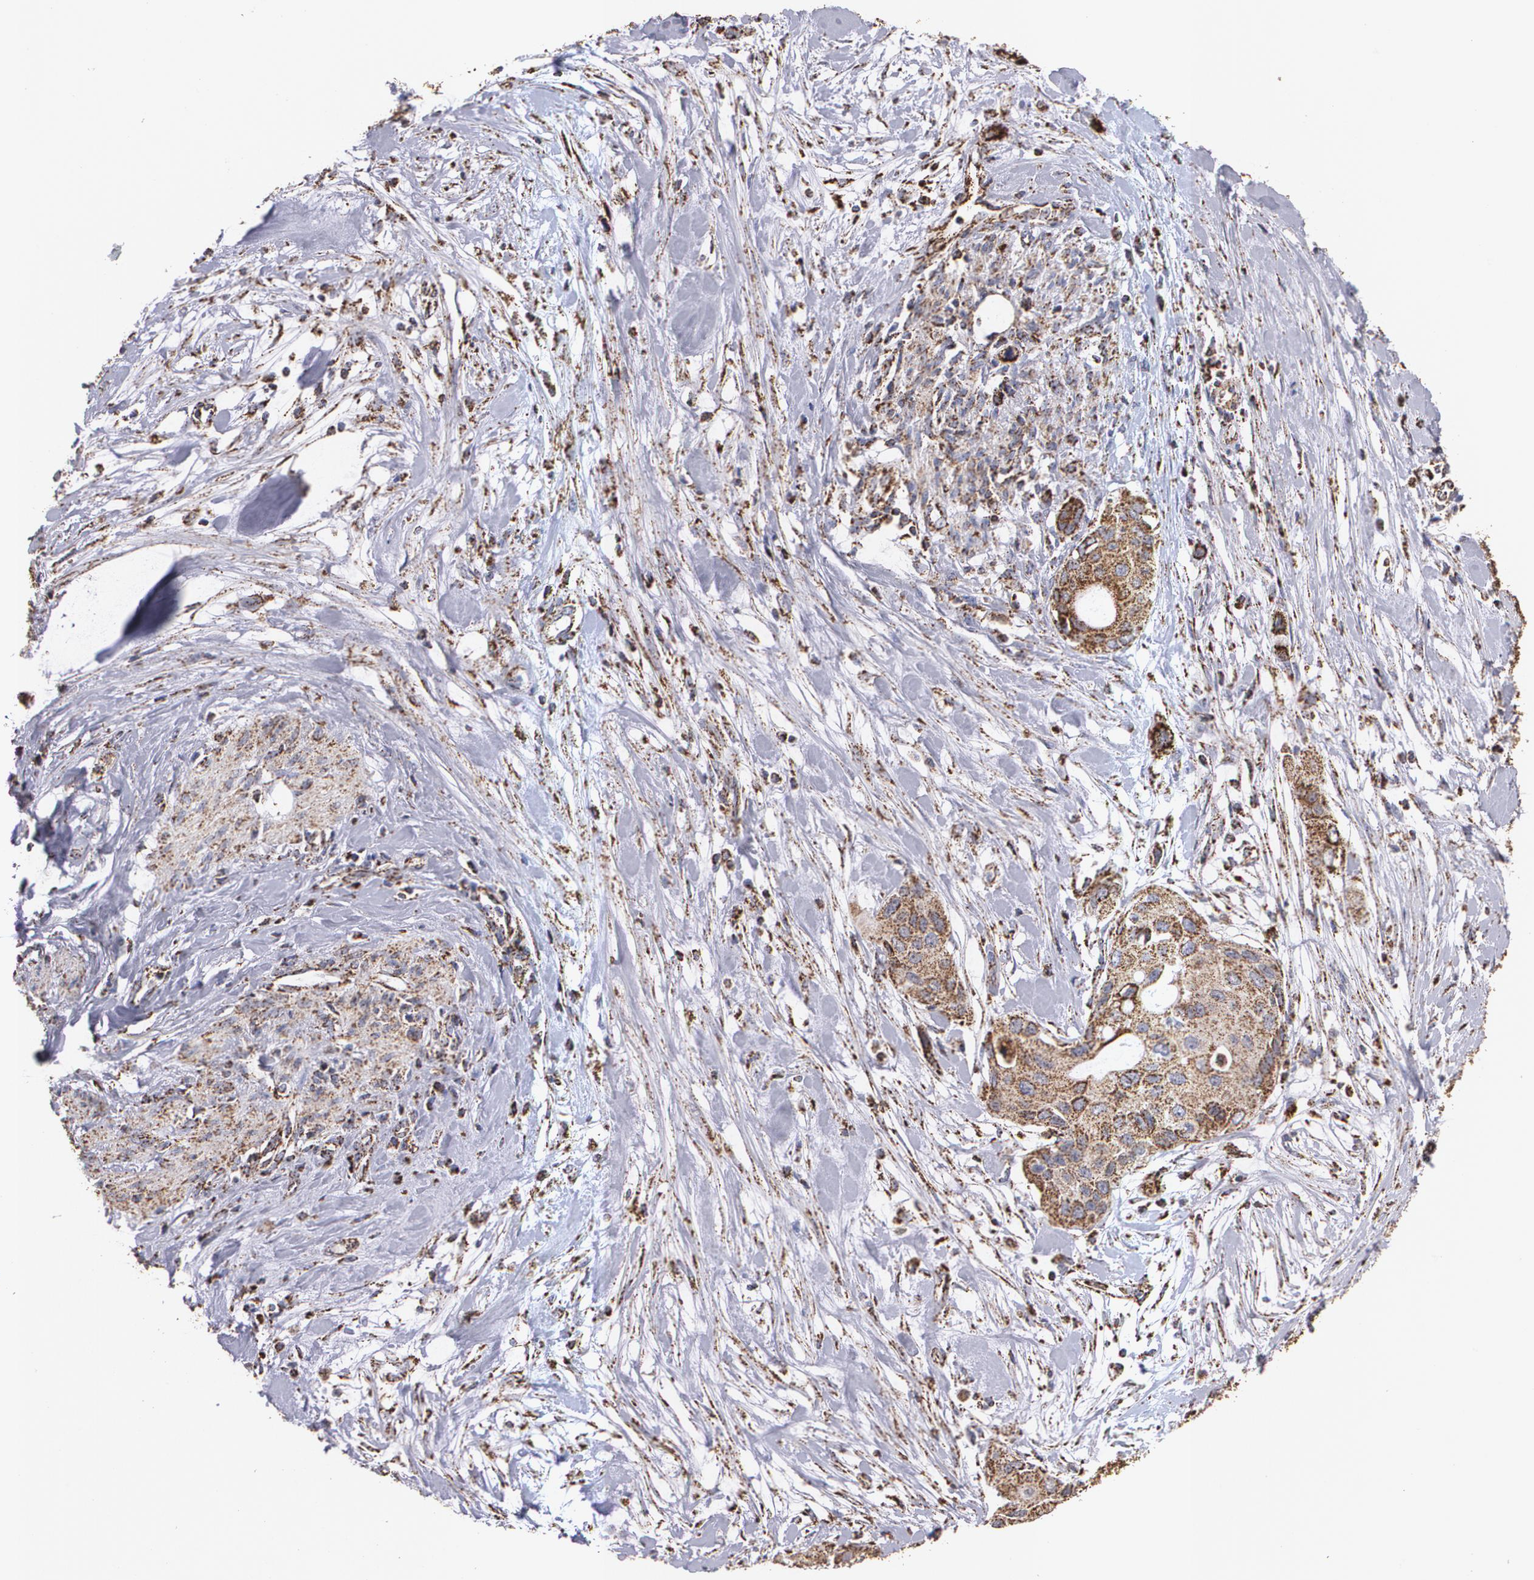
{"staining": {"intensity": "moderate", "quantity": ">75%", "location": "cytoplasmic/membranous"}, "tissue": "pancreatic cancer", "cell_type": "Tumor cells", "image_type": "cancer", "snomed": [{"axis": "morphology", "description": "Adenocarcinoma, NOS"}, {"axis": "topography", "description": "Pancreas"}], "caption": "Protein expression analysis of human pancreatic cancer reveals moderate cytoplasmic/membranous expression in approximately >75% of tumor cells.", "gene": "HSPD1", "patient": {"sex": "female", "age": 60}}